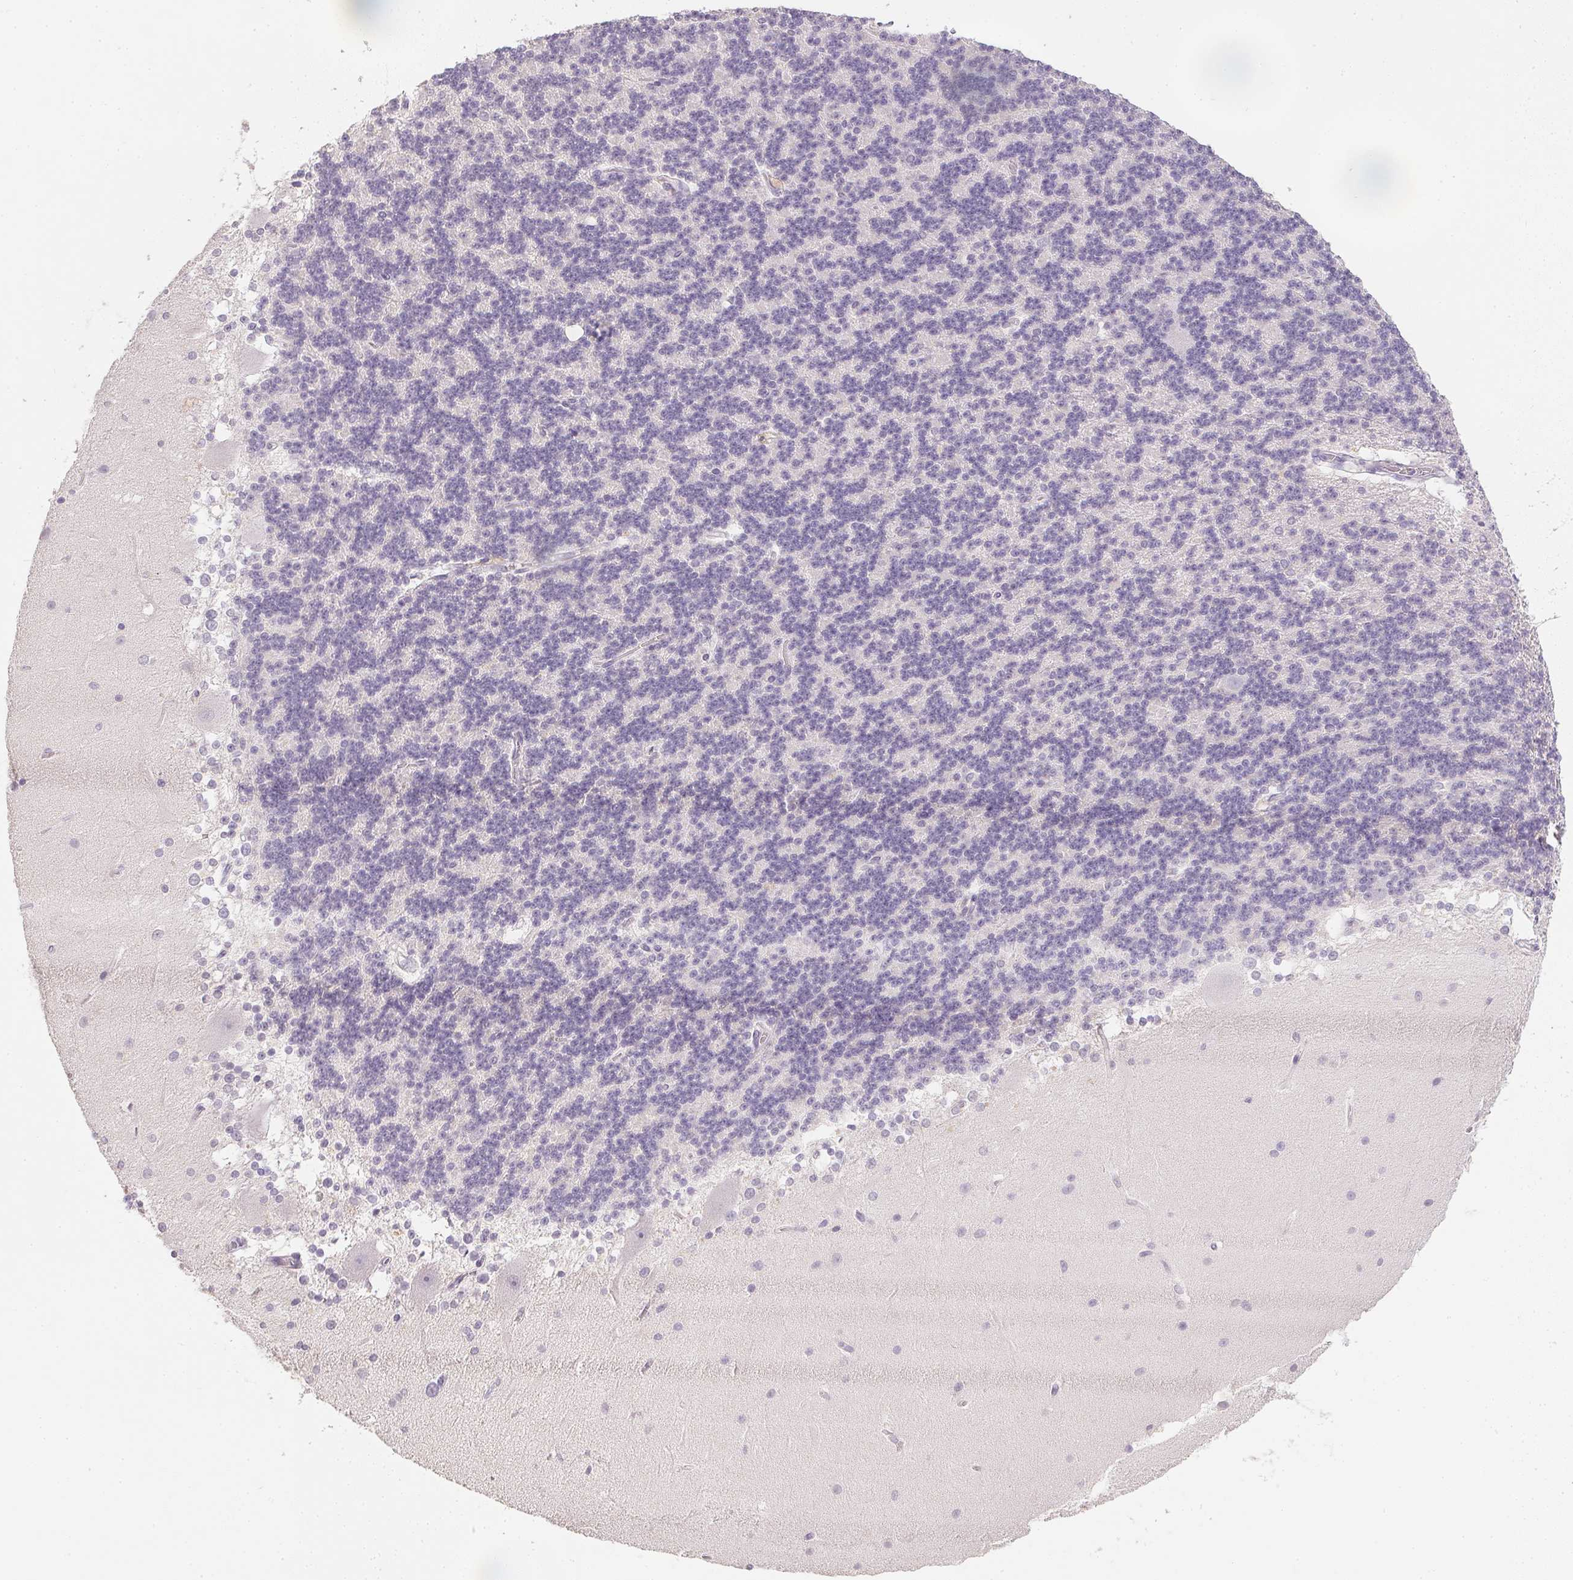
{"staining": {"intensity": "negative", "quantity": "none", "location": "none"}, "tissue": "cerebellum", "cell_type": "Cells in granular layer", "image_type": "normal", "snomed": [{"axis": "morphology", "description": "Normal tissue, NOS"}, {"axis": "topography", "description": "Cerebellum"}], "caption": "The photomicrograph displays no significant expression in cells in granular layer of cerebellum.", "gene": "PPY", "patient": {"sex": "female", "age": 19}}